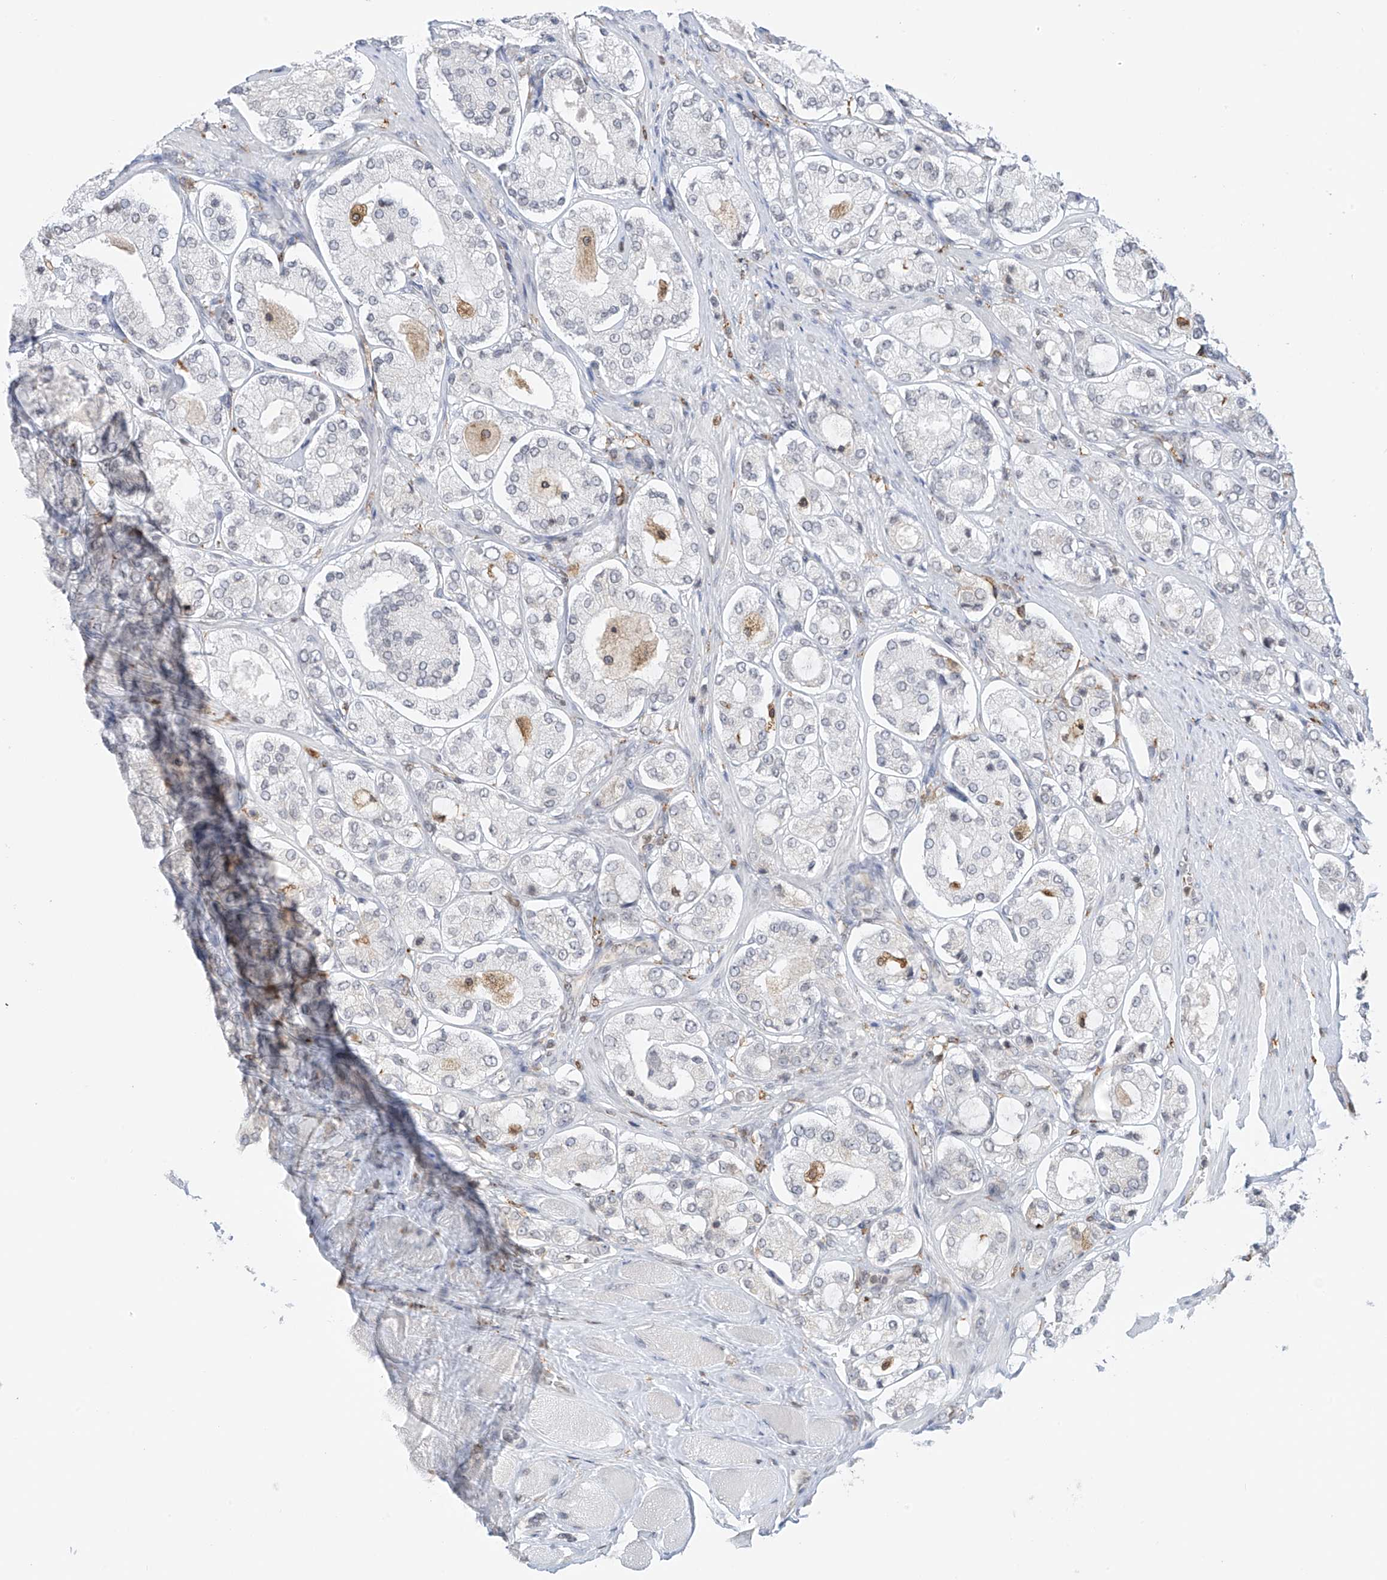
{"staining": {"intensity": "negative", "quantity": "none", "location": "none"}, "tissue": "prostate cancer", "cell_type": "Tumor cells", "image_type": "cancer", "snomed": [{"axis": "morphology", "description": "Adenocarcinoma, High grade"}, {"axis": "topography", "description": "Prostate"}], "caption": "Prostate adenocarcinoma (high-grade) was stained to show a protein in brown. There is no significant staining in tumor cells.", "gene": "TBXAS1", "patient": {"sex": "male", "age": 65}}